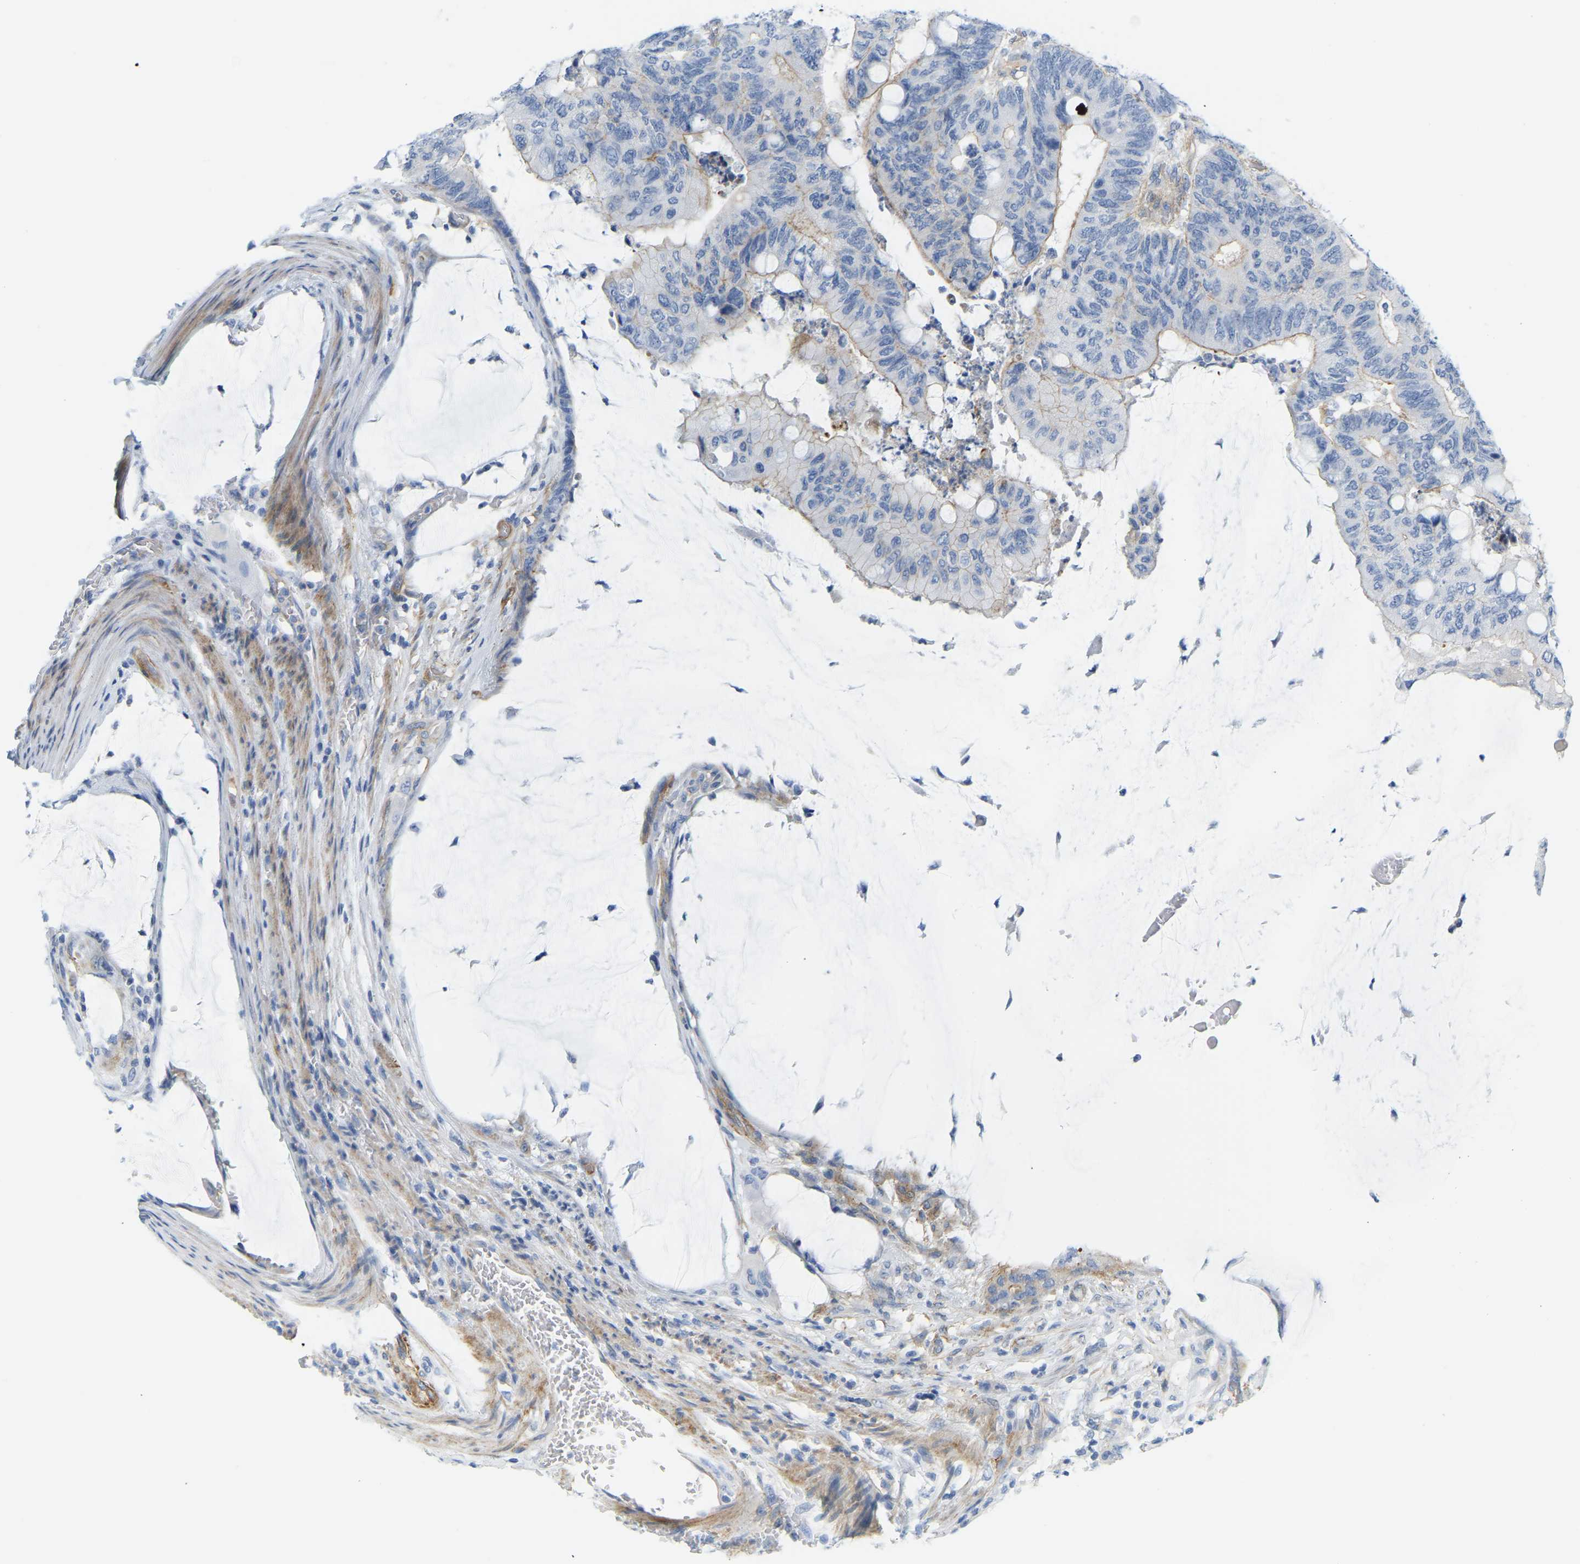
{"staining": {"intensity": "moderate", "quantity": "<25%", "location": "cytoplasmic/membranous"}, "tissue": "colorectal cancer", "cell_type": "Tumor cells", "image_type": "cancer", "snomed": [{"axis": "morphology", "description": "Normal tissue, NOS"}, {"axis": "morphology", "description": "Adenocarcinoma, NOS"}, {"axis": "topography", "description": "Rectum"}], "caption": "Immunohistochemistry (IHC) (DAB) staining of colorectal cancer (adenocarcinoma) reveals moderate cytoplasmic/membranous protein expression in about <25% of tumor cells. (brown staining indicates protein expression, while blue staining denotes nuclei).", "gene": "MYL3", "patient": {"sex": "male", "age": 92}}